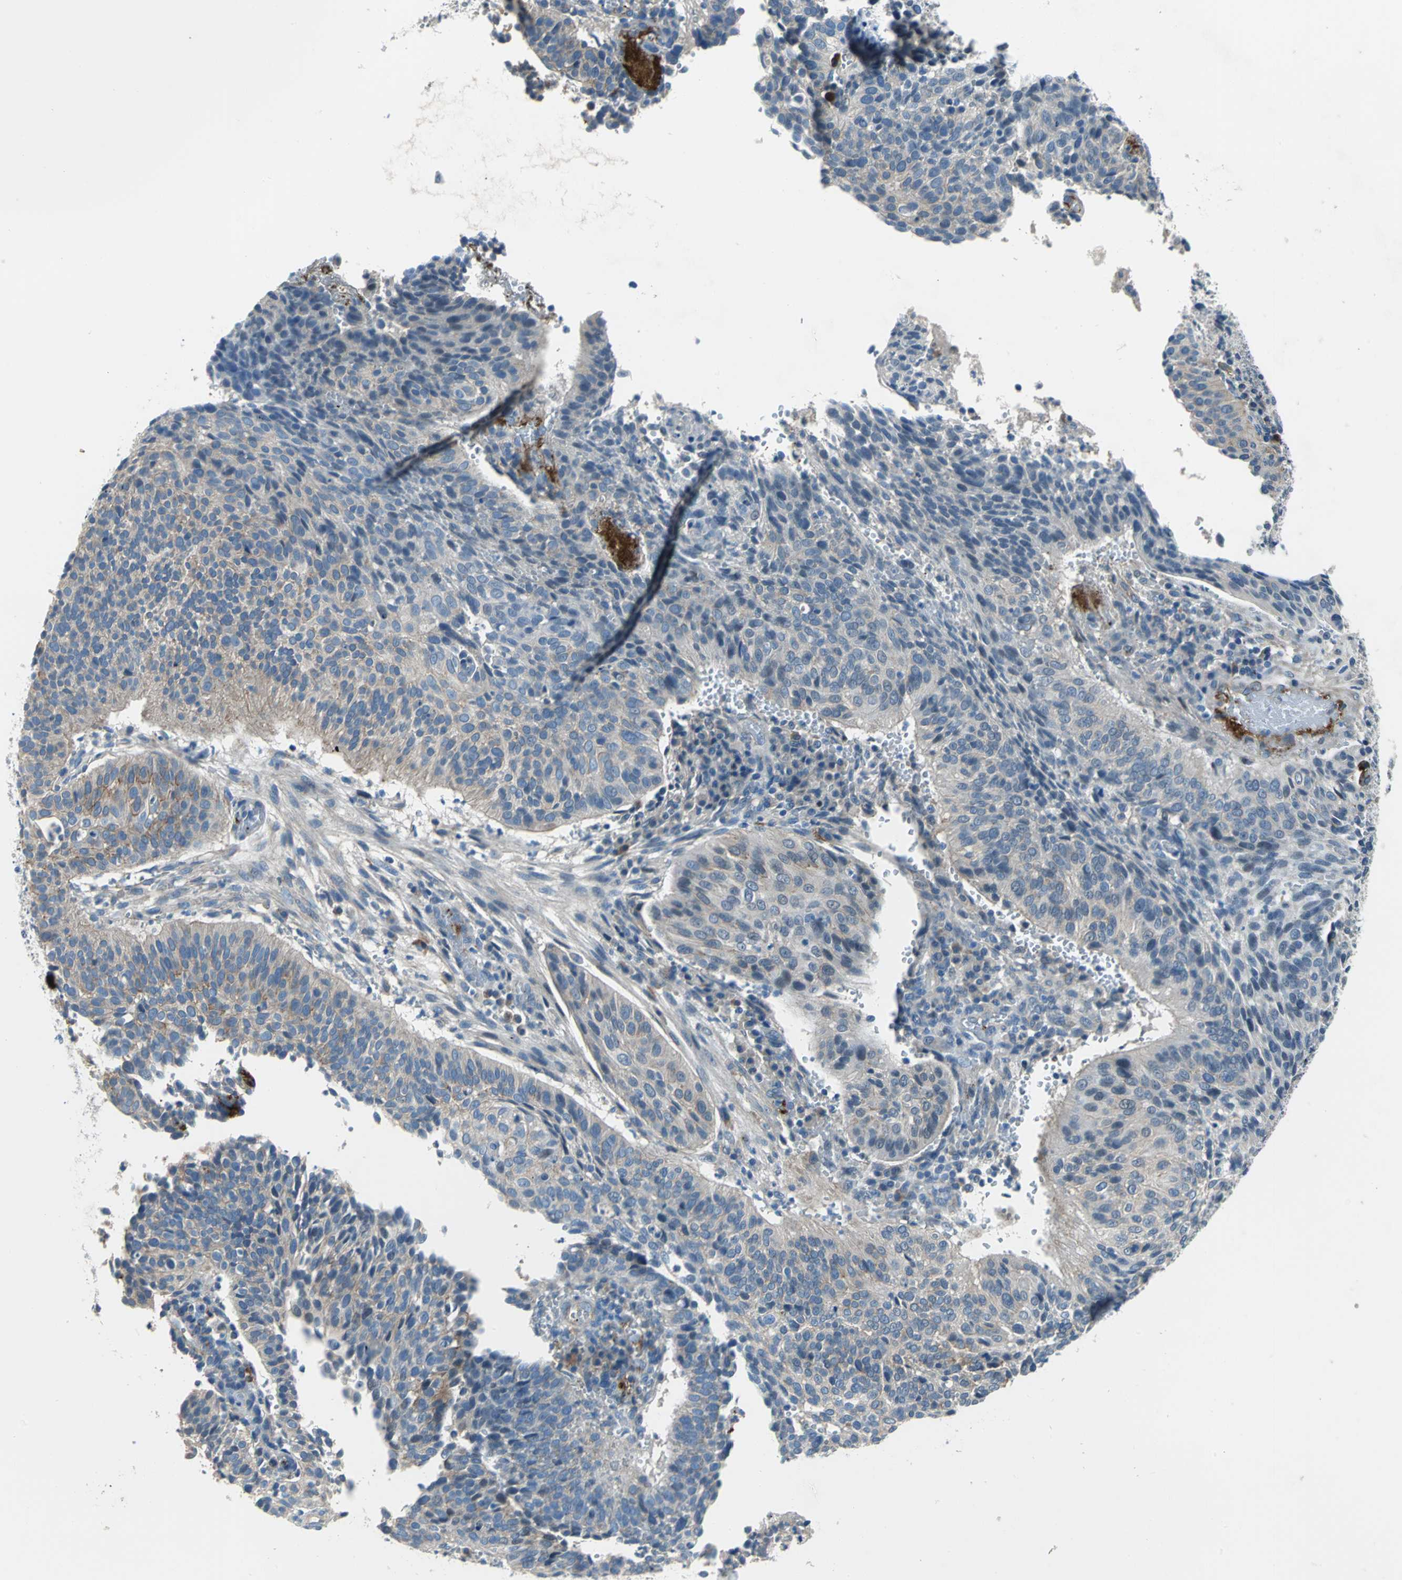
{"staining": {"intensity": "moderate", "quantity": "<25%", "location": "cytoplasmic/membranous"}, "tissue": "cervical cancer", "cell_type": "Tumor cells", "image_type": "cancer", "snomed": [{"axis": "morphology", "description": "Squamous cell carcinoma, NOS"}, {"axis": "topography", "description": "Cervix"}], "caption": "Immunohistochemical staining of human squamous cell carcinoma (cervical) exhibits moderate cytoplasmic/membranous protein expression in about <25% of tumor cells.", "gene": "SELP", "patient": {"sex": "female", "age": 39}}